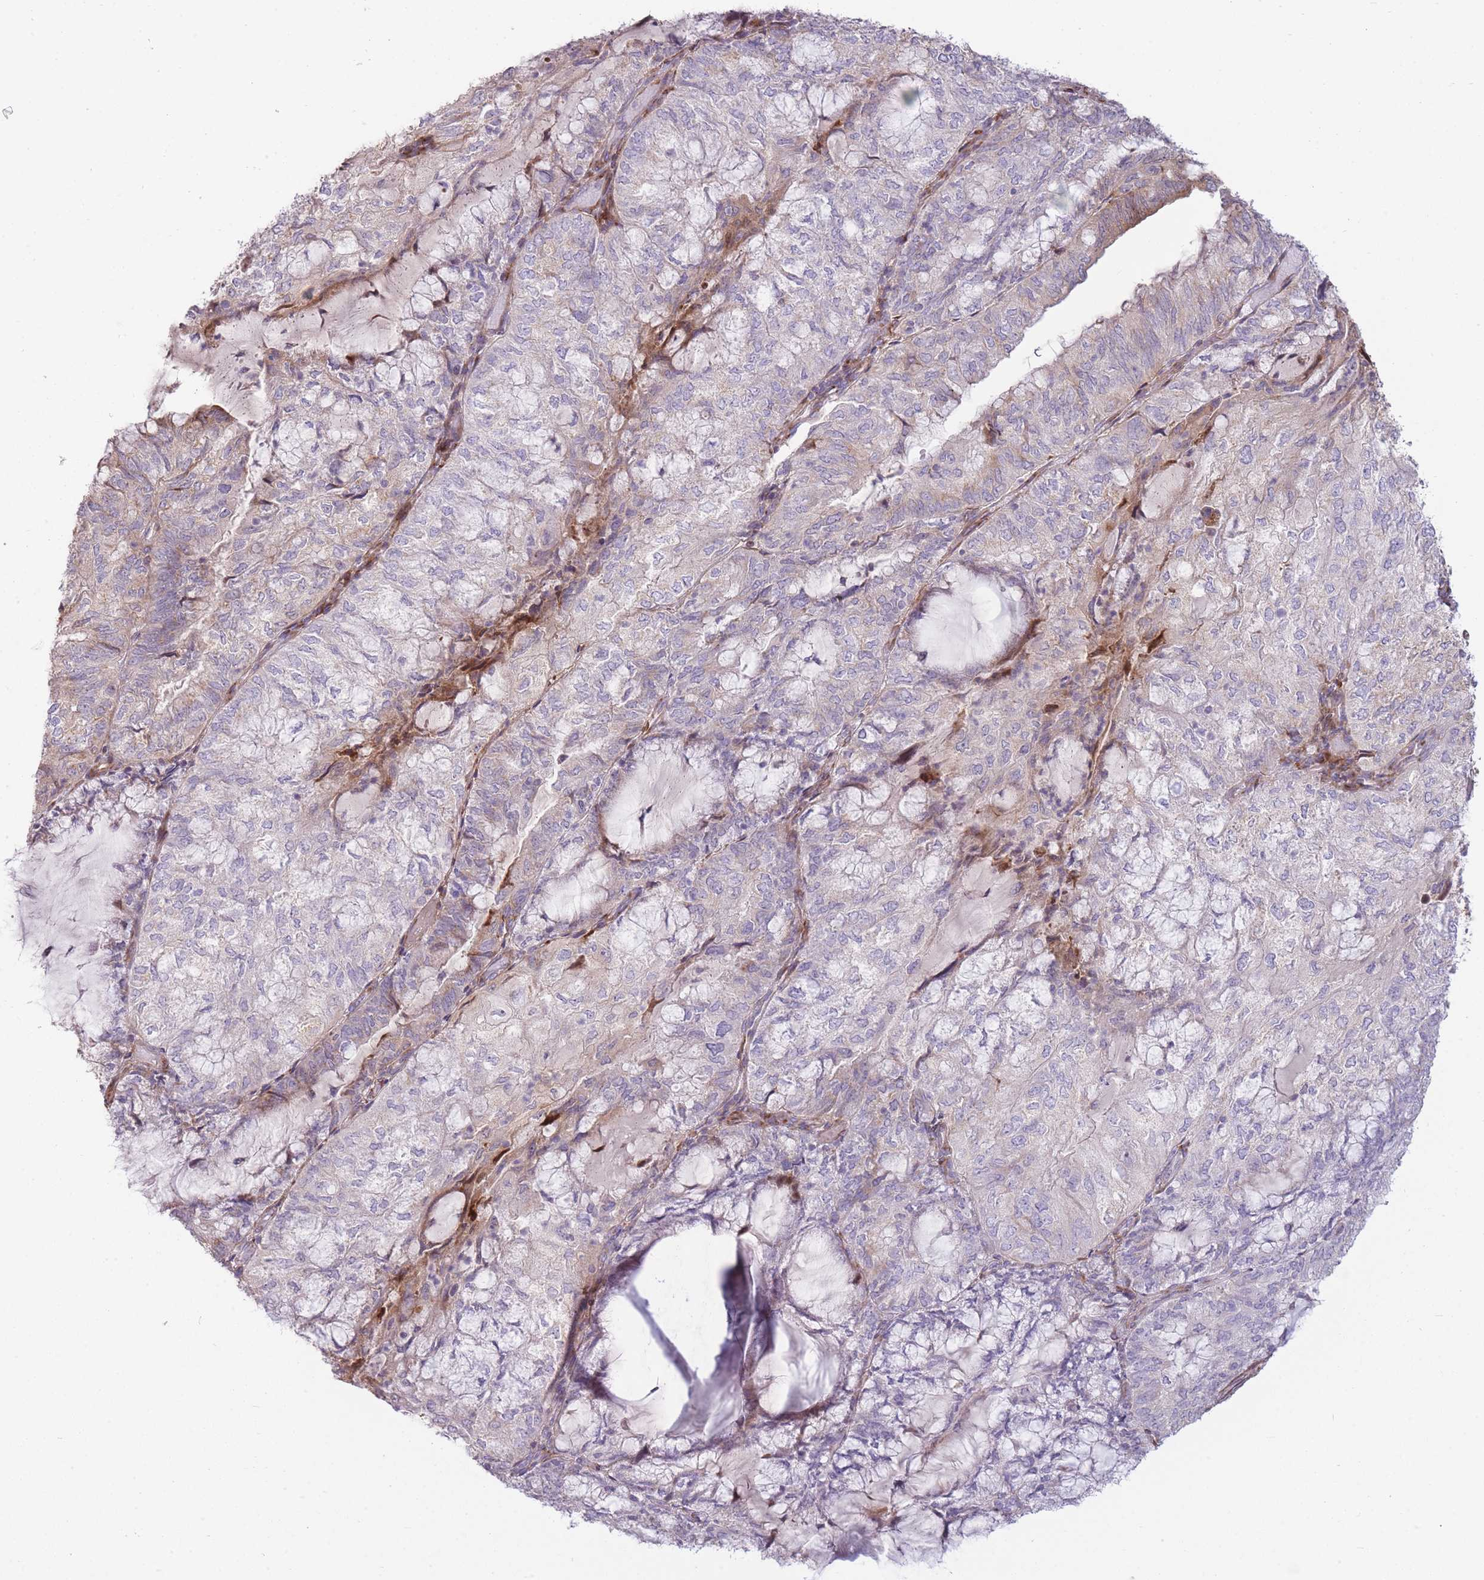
{"staining": {"intensity": "negative", "quantity": "none", "location": "none"}, "tissue": "endometrial cancer", "cell_type": "Tumor cells", "image_type": "cancer", "snomed": [{"axis": "morphology", "description": "Adenocarcinoma, NOS"}, {"axis": "topography", "description": "Endometrium"}], "caption": "An image of endometrial adenocarcinoma stained for a protein shows no brown staining in tumor cells. (Stains: DAB (3,3'-diaminobenzidine) IHC with hematoxylin counter stain, Microscopy: brightfield microscopy at high magnification).", "gene": "PPP3R2", "patient": {"sex": "female", "age": 81}}